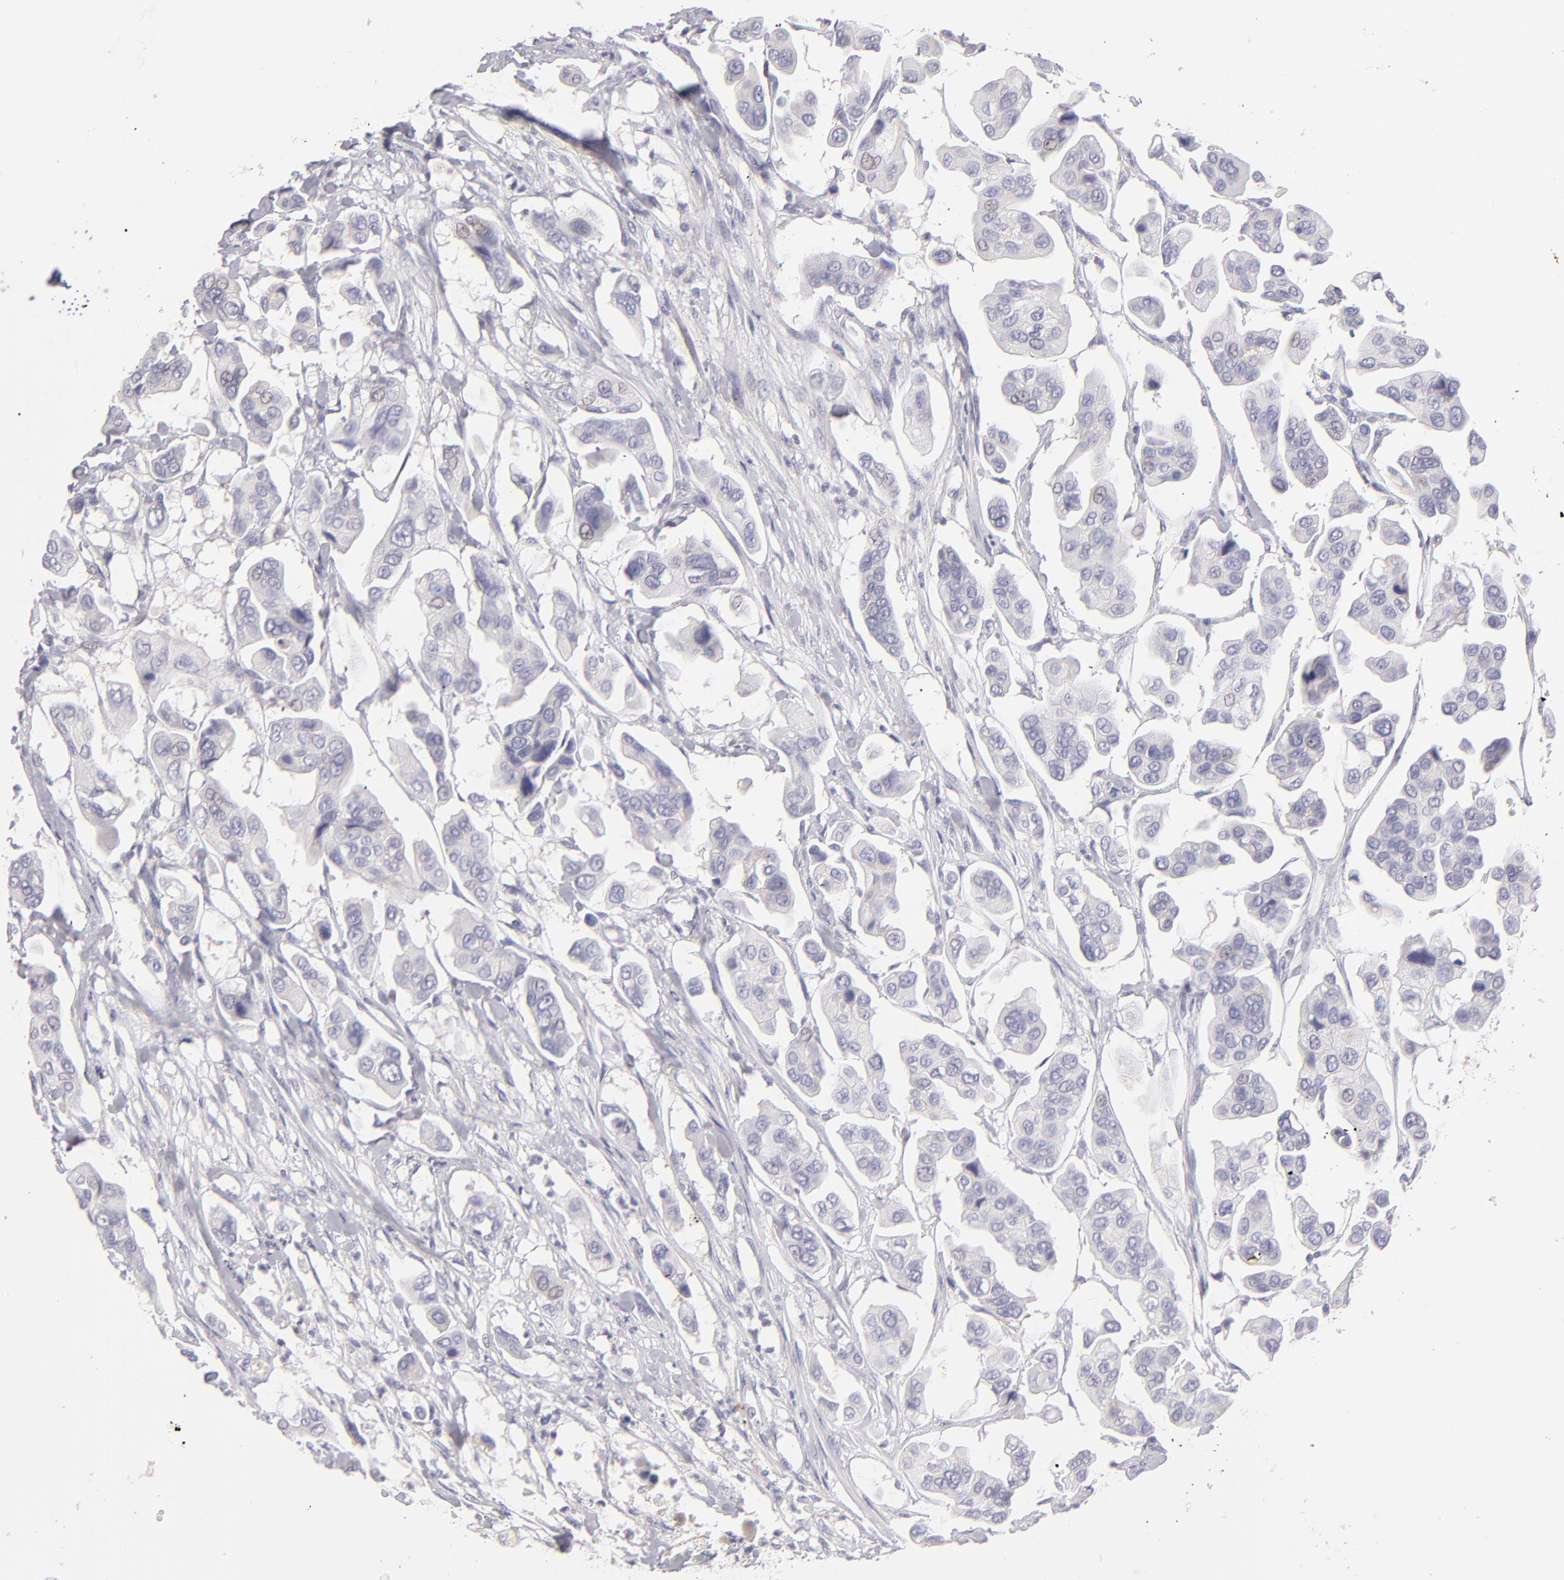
{"staining": {"intensity": "negative", "quantity": "none", "location": "none"}, "tissue": "urothelial cancer", "cell_type": "Tumor cells", "image_type": "cancer", "snomed": [{"axis": "morphology", "description": "Adenocarcinoma, NOS"}, {"axis": "topography", "description": "Urinary bladder"}], "caption": "A high-resolution micrograph shows IHC staining of adenocarcinoma, which reveals no significant staining in tumor cells. (DAB (3,3'-diaminobenzidine) IHC, high magnification).", "gene": "ABCC4", "patient": {"sex": "male", "age": 61}}